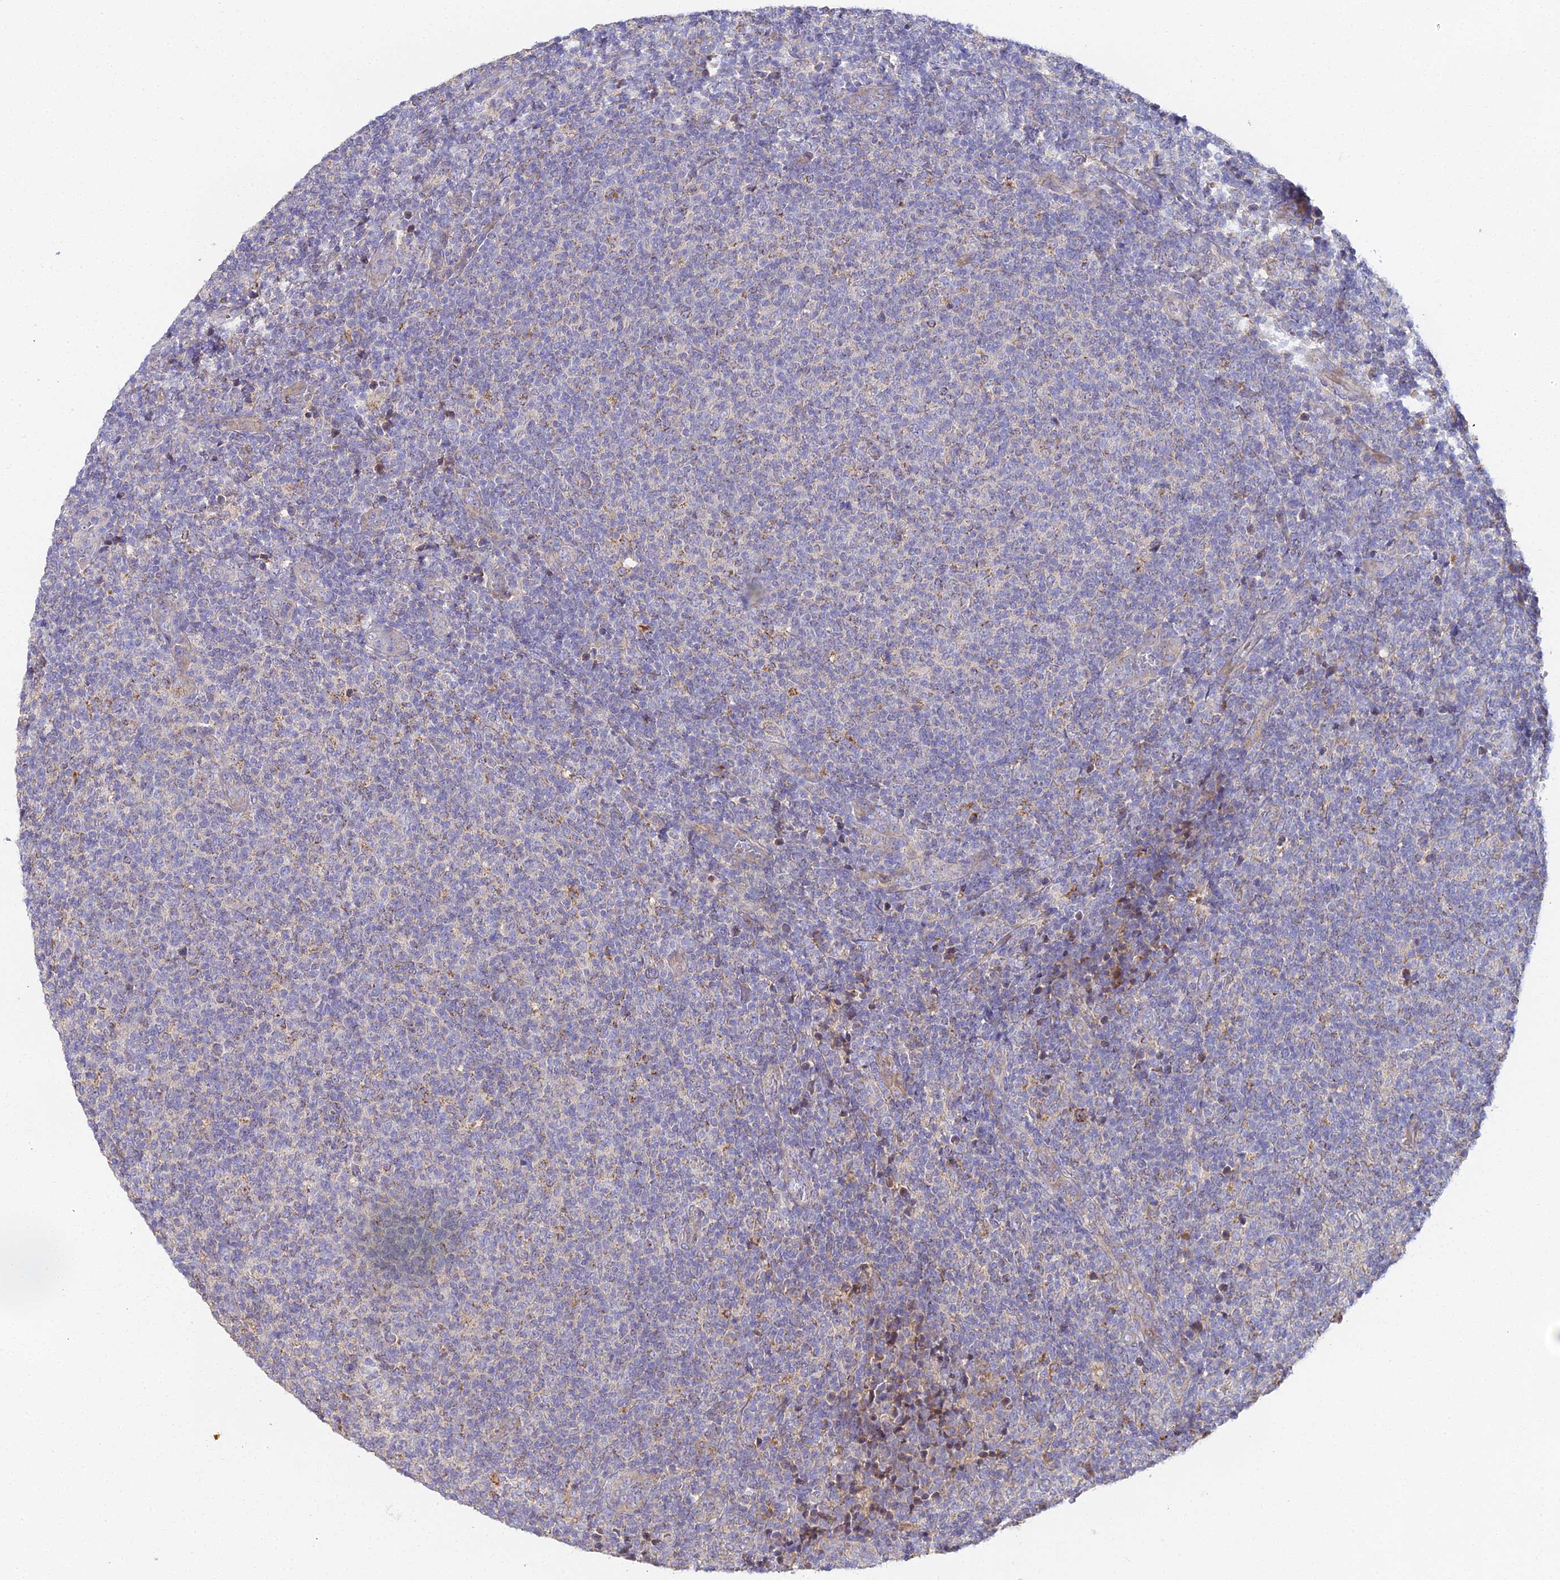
{"staining": {"intensity": "negative", "quantity": "none", "location": "none"}, "tissue": "lymphoma", "cell_type": "Tumor cells", "image_type": "cancer", "snomed": [{"axis": "morphology", "description": "Malignant lymphoma, non-Hodgkin's type, Low grade"}, {"axis": "topography", "description": "Lymph node"}], "caption": "Tumor cells show no significant positivity in malignant lymphoma, non-Hodgkin's type (low-grade). (Brightfield microscopy of DAB immunohistochemistry (IHC) at high magnification).", "gene": "SCX", "patient": {"sex": "male", "age": 66}}